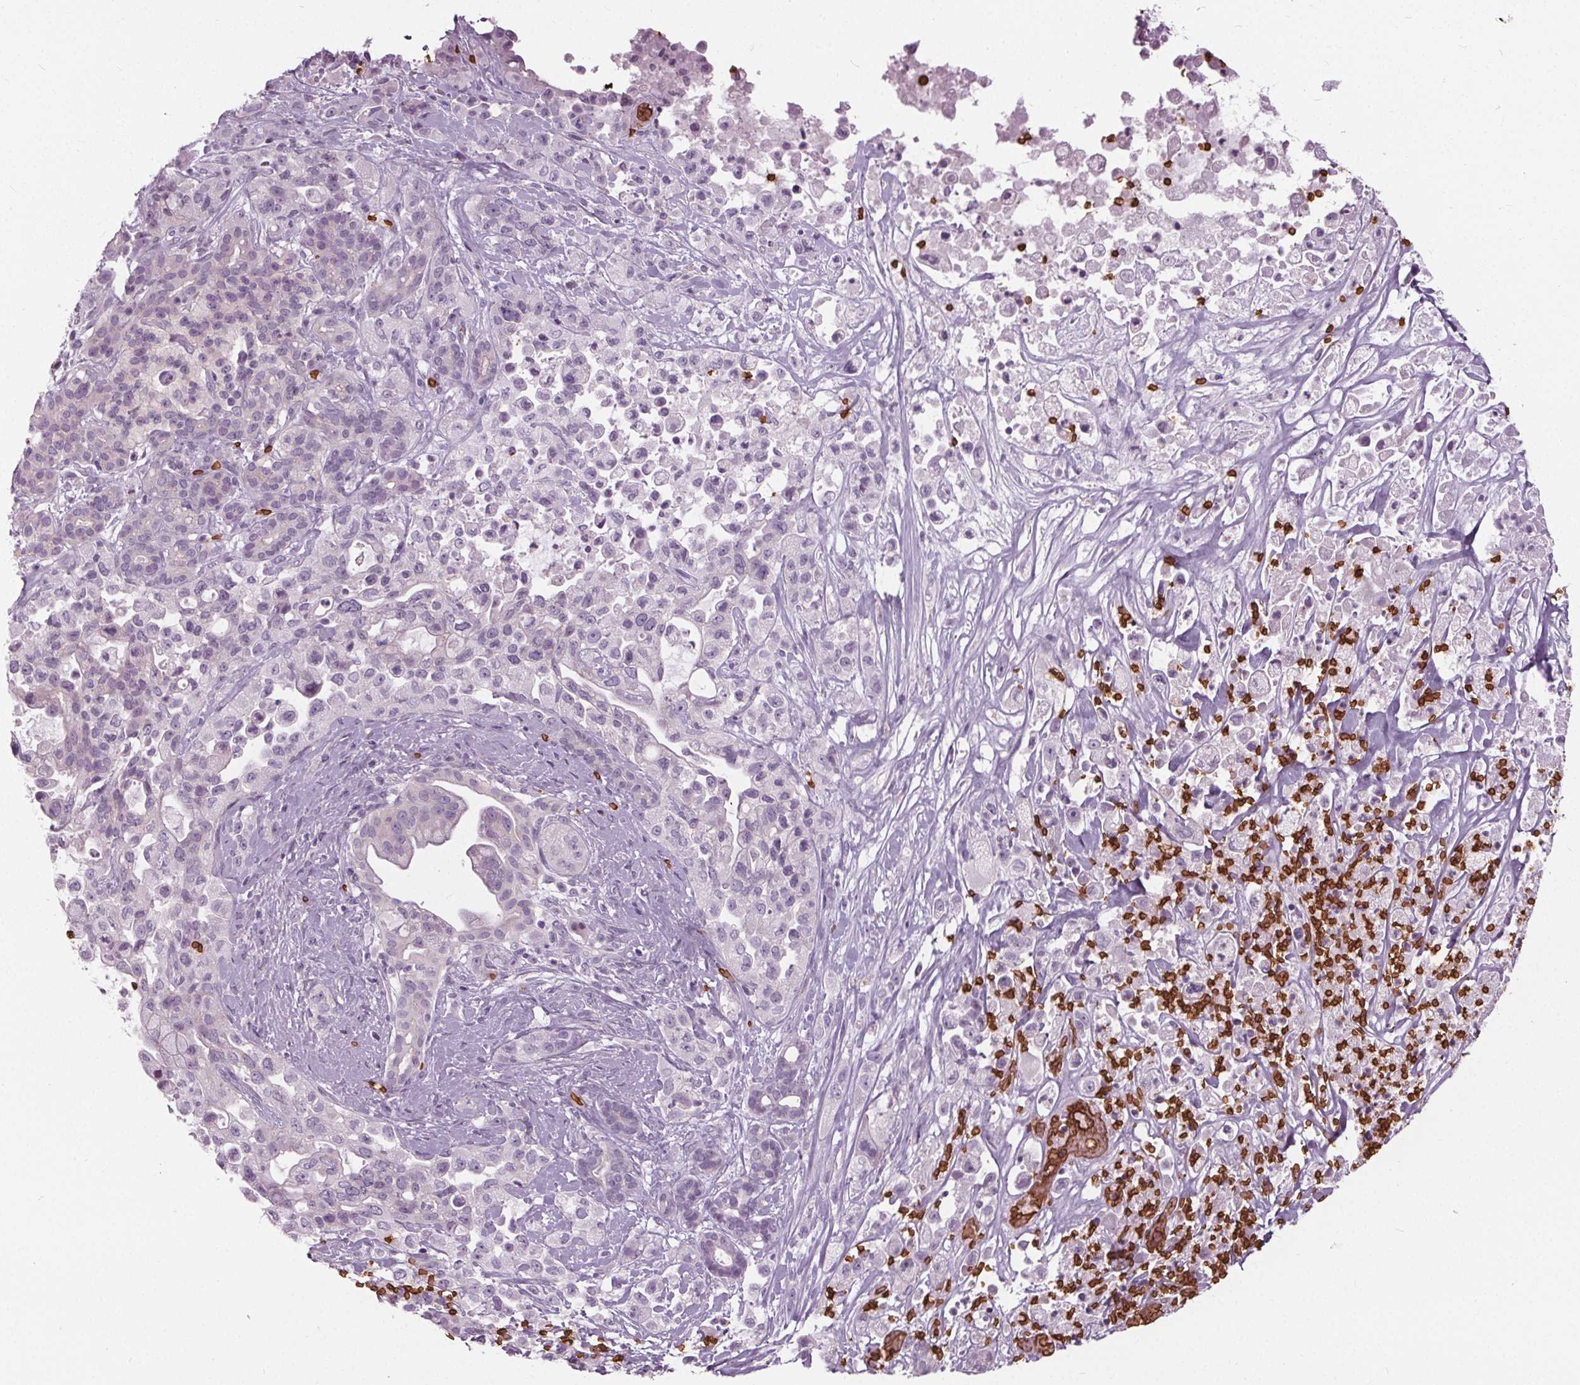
{"staining": {"intensity": "negative", "quantity": "none", "location": "none"}, "tissue": "pancreatic cancer", "cell_type": "Tumor cells", "image_type": "cancer", "snomed": [{"axis": "morphology", "description": "Adenocarcinoma, NOS"}, {"axis": "topography", "description": "Pancreas"}], "caption": "Pancreatic cancer stained for a protein using IHC reveals no staining tumor cells.", "gene": "SLC4A1", "patient": {"sex": "male", "age": 44}}